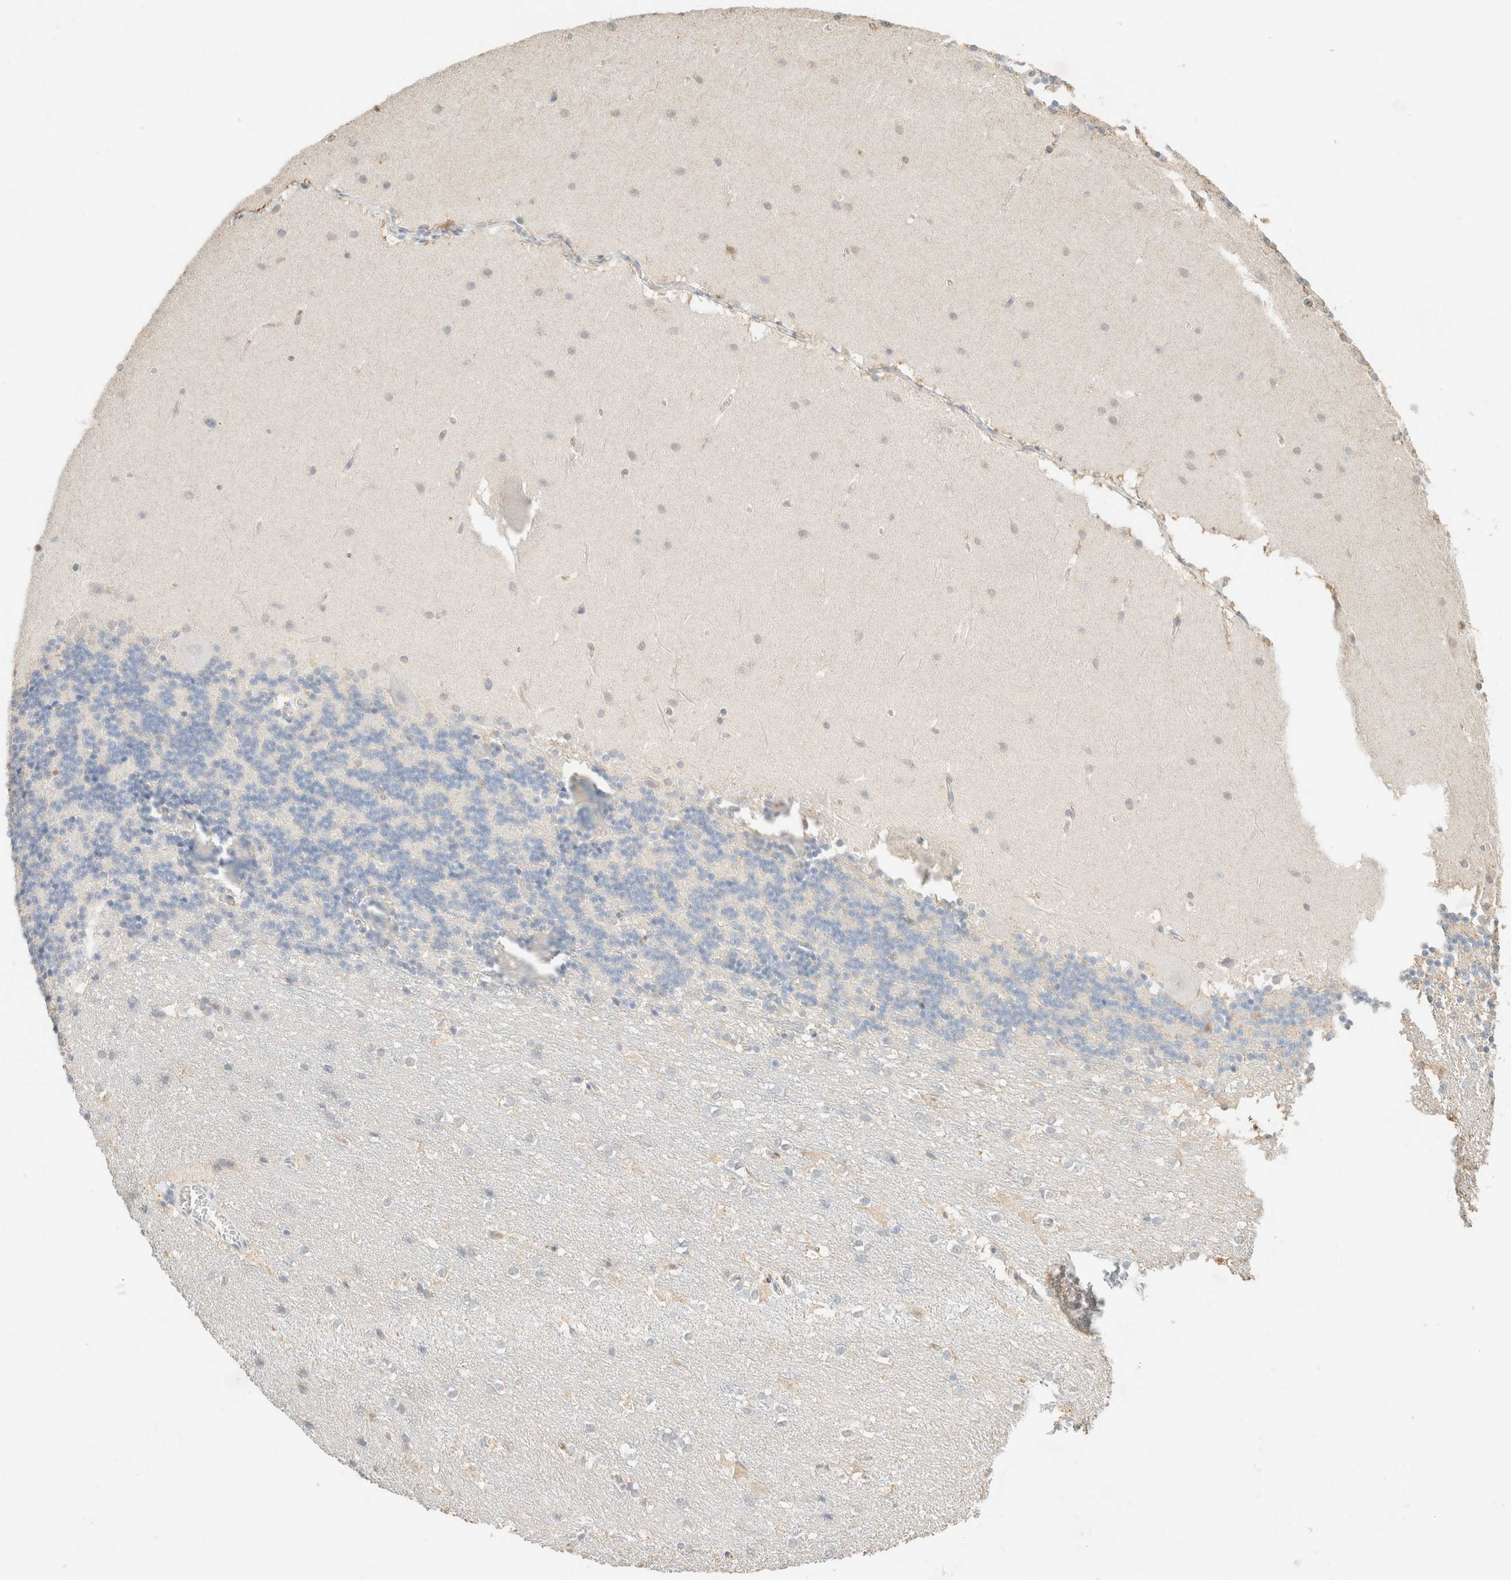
{"staining": {"intensity": "negative", "quantity": "none", "location": "none"}, "tissue": "cerebellum", "cell_type": "Cells in granular layer", "image_type": "normal", "snomed": [{"axis": "morphology", "description": "Normal tissue, NOS"}, {"axis": "topography", "description": "Cerebellum"}], "caption": "Human cerebellum stained for a protein using immunohistochemistry displays no staining in cells in granular layer.", "gene": "CPA1", "patient": {"sex": "female", "age": 19}}